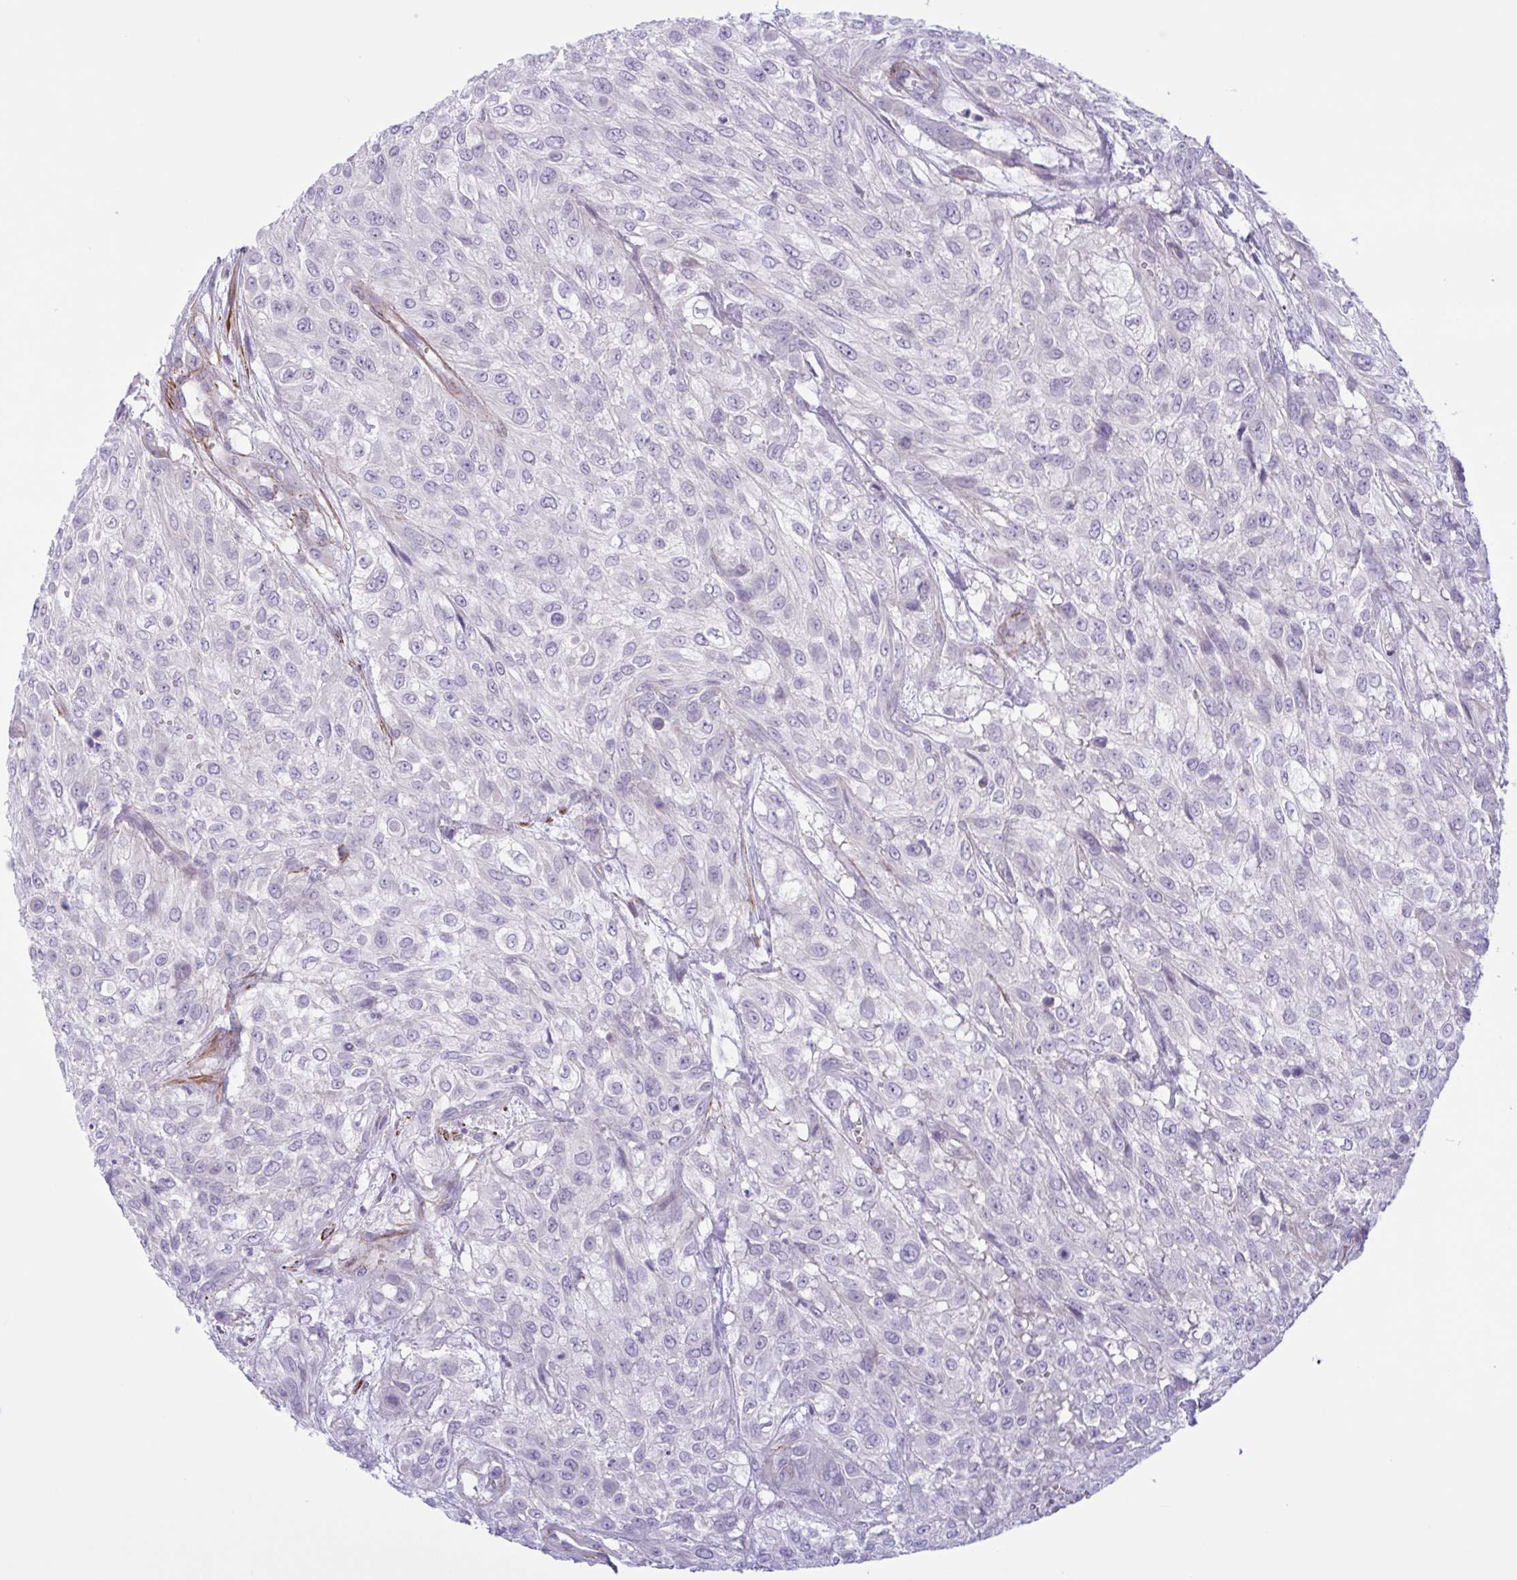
{"staining": {"intensity": "negative", "quantity": "none", "location": "none"}, "tissue": "urothelial cancer", "cell_type": "Tumor cells", "image_type": "cancer", "snomed": [{"axis": "morphology", "description": "Urothelial carcinoma, High grade"}, {"axis": "topography", "description": "Urinary bladder"}], "caption": "Tumor cells are negative for brown protein staining in urothelial cancer.", "gene": "AHCYL2", "patient": {"sex": "male", "age": 57}}